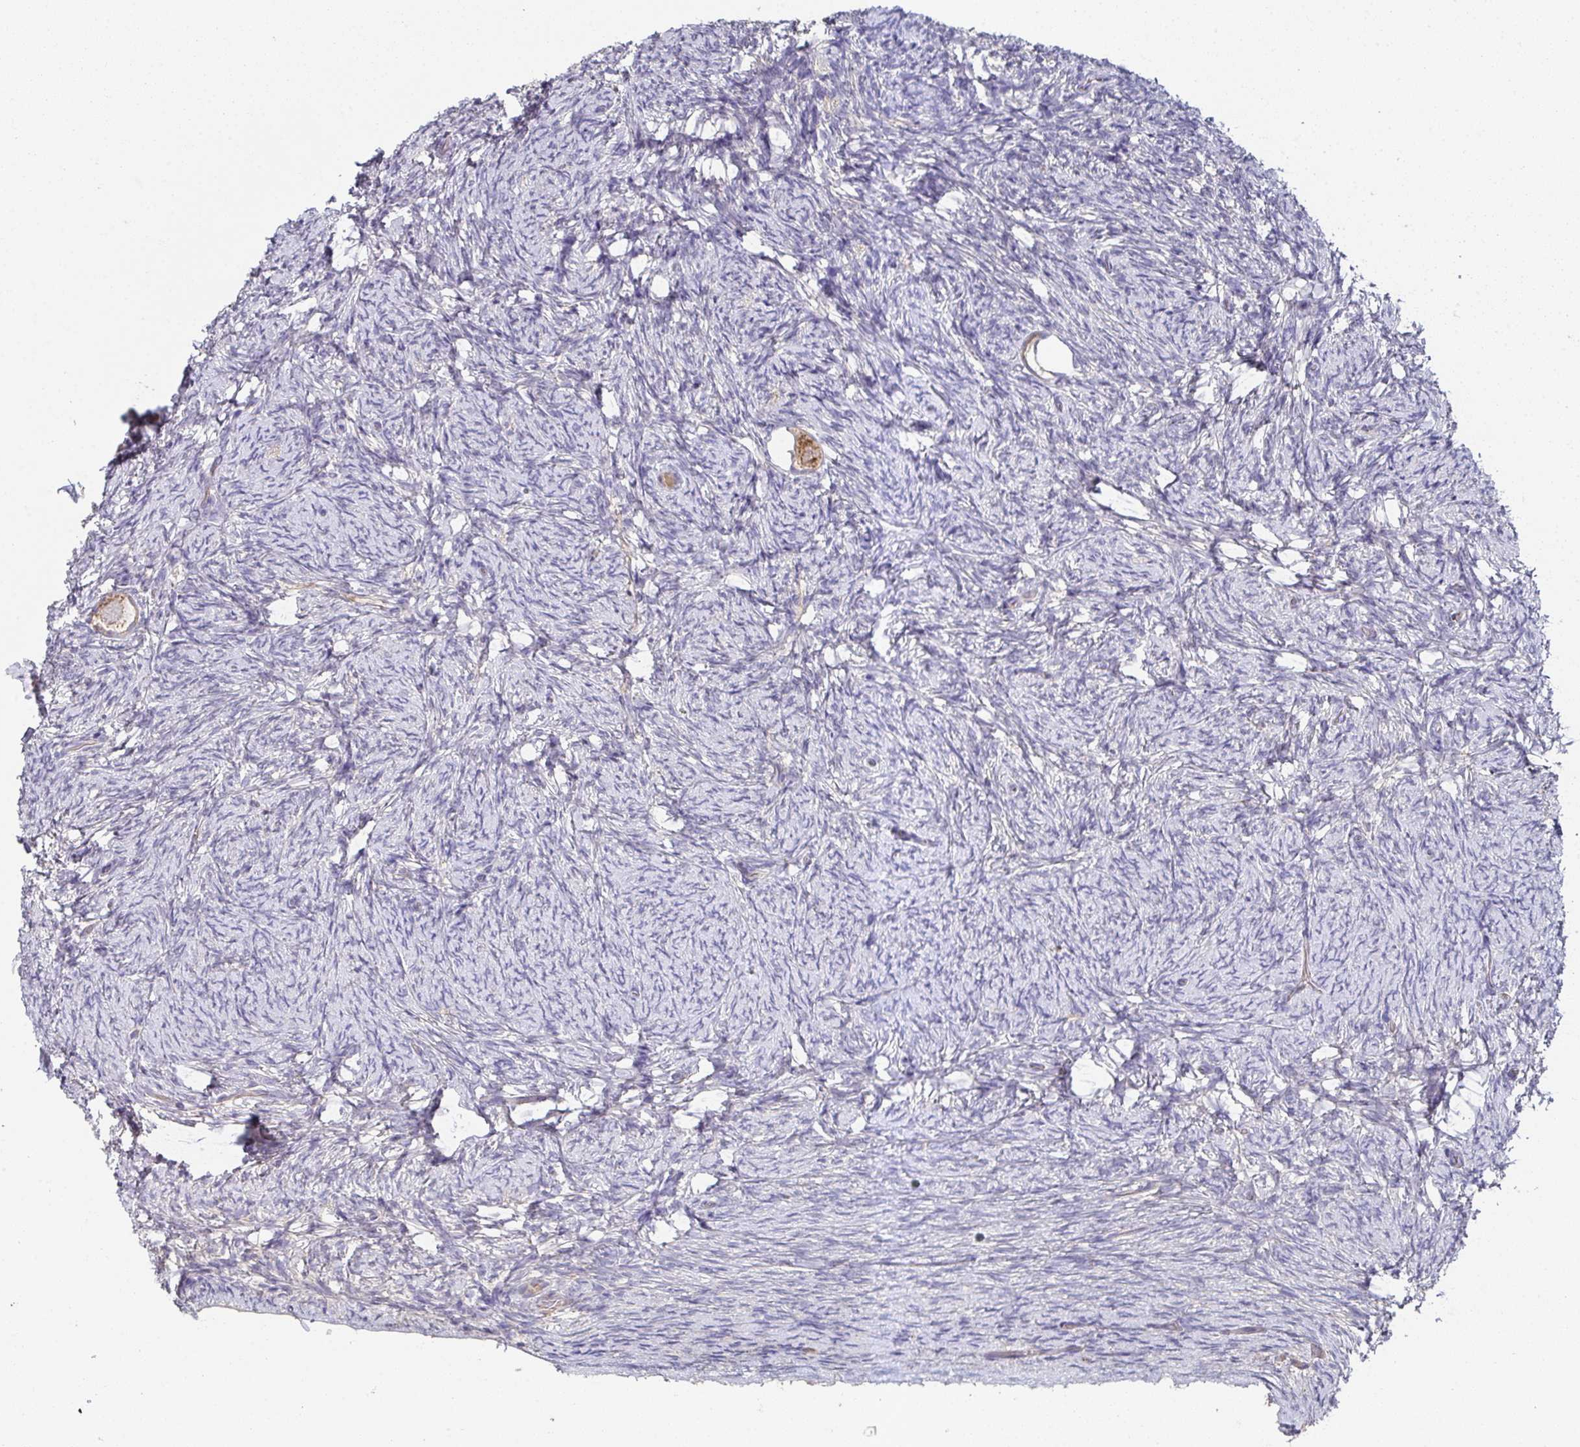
{"staining": {"intensity": "moderate", "quantity": ">75%", "location": "cytoplasmic/membranous"}, "tissue": "ovary", "cell_type": "Follicle cells", "image_type": "normal", "snomed": [{"axis": "morphology", "description": "Normal tissue, NOS"}, {"axis": "topography", "description": "Ovary"}], "caption": "Immunohistochemical staining of unremarkable human ovary reveals moderate cytoplasmic/membranous protein positivity in about >75% of follicle cells.", "gene": "MT", "patient": {"sex": "female", "age": 34}}